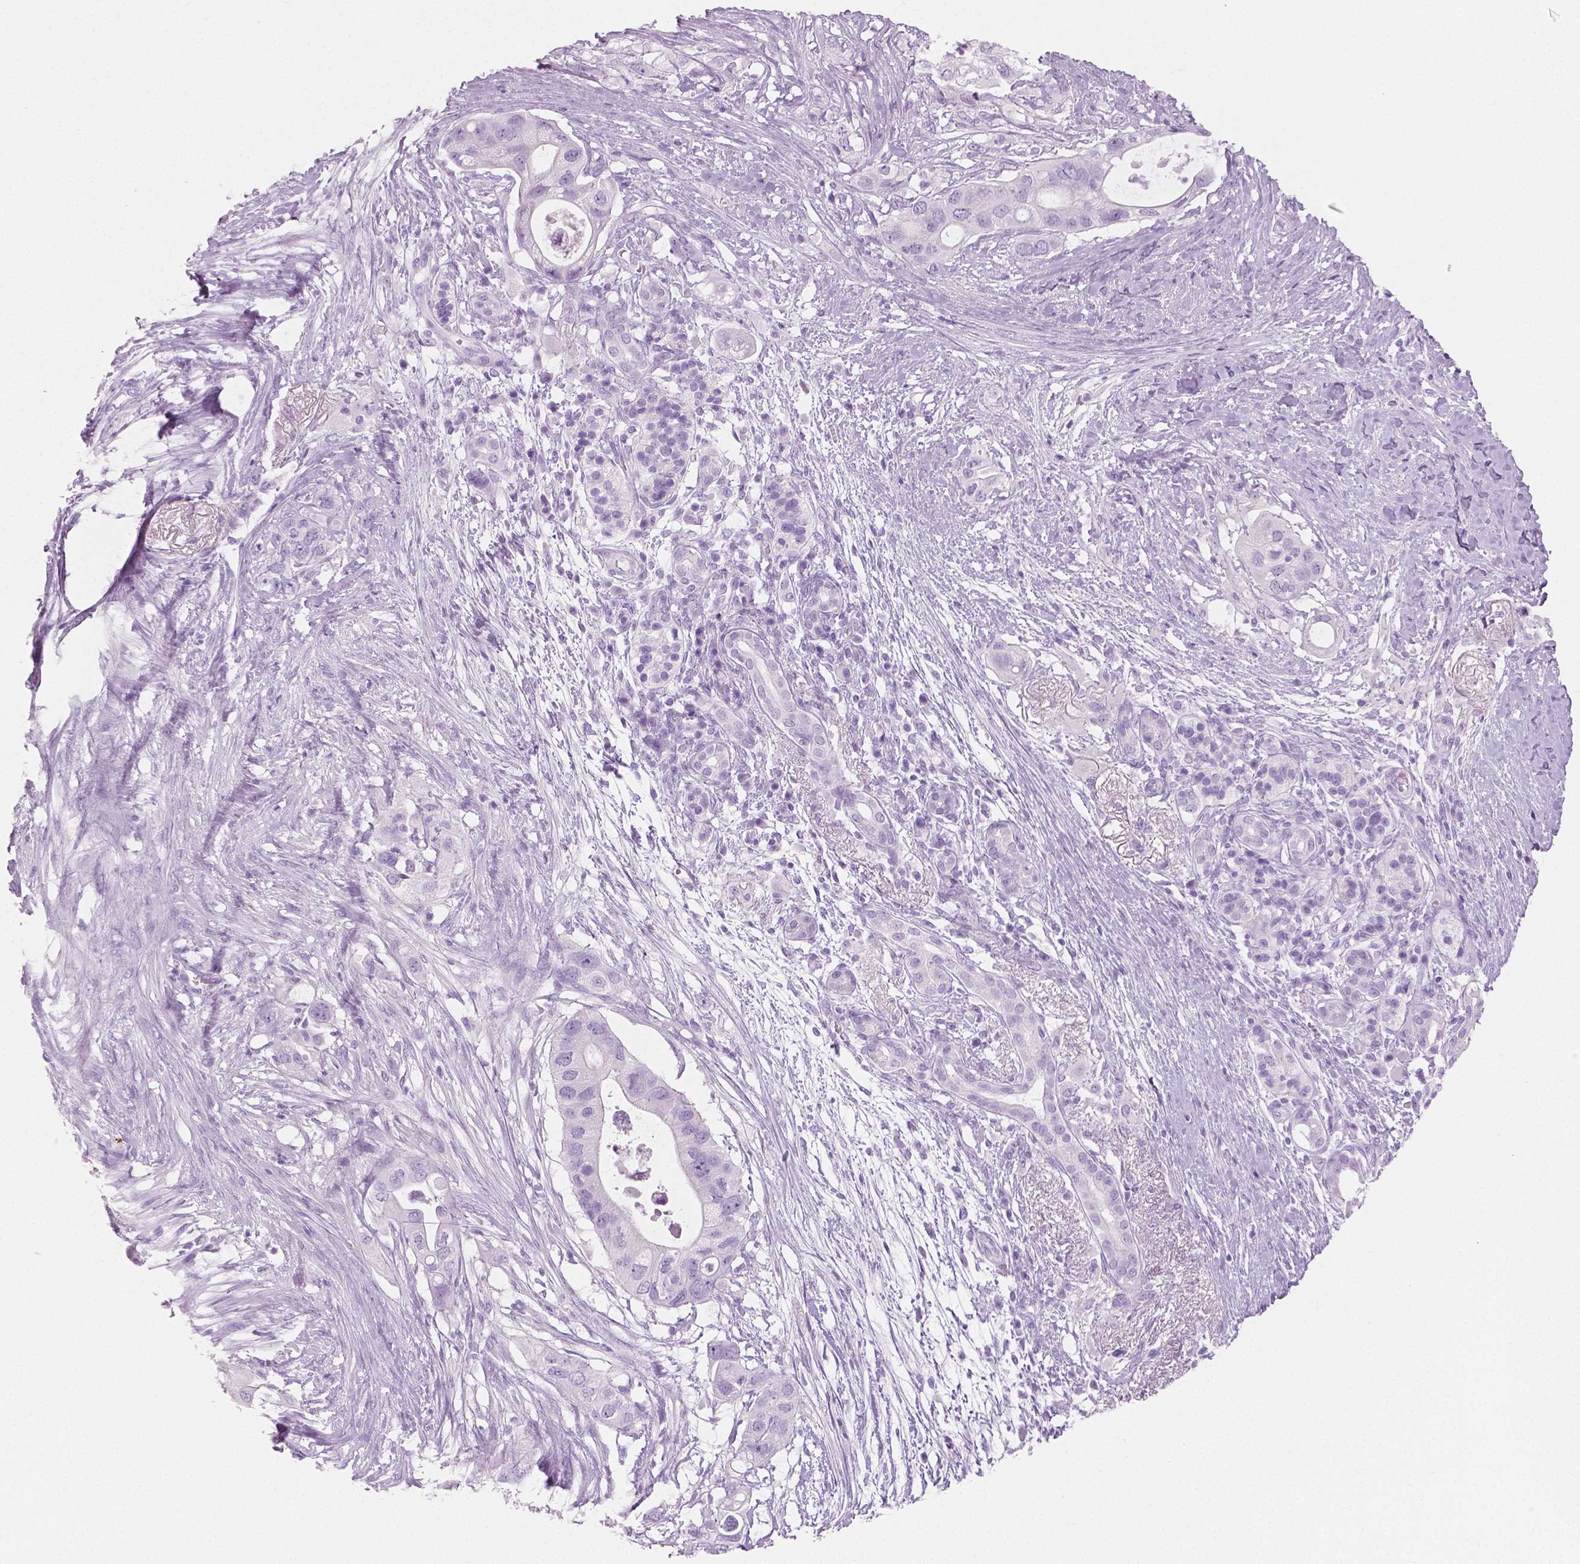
{"staining": {"intensity": "negative", "quantity": "none", "location": "none"}, "tissue": "pancreatic cancer", "cell_type": "Tumor cells", "image_type": "cancer", "snomed": [{"axis": "morphology", "description": "Adenocarcinoma, NOS"}, {"axis": "topography", "description": "Pancreas"}], "caption": "This is an immunohistochemistry micrograph of adenocarcinoma (pancreatic). There is no staining in tumor cells.", "gene": "PLIN4", "patient": {"sex": "female", "age": 72}}